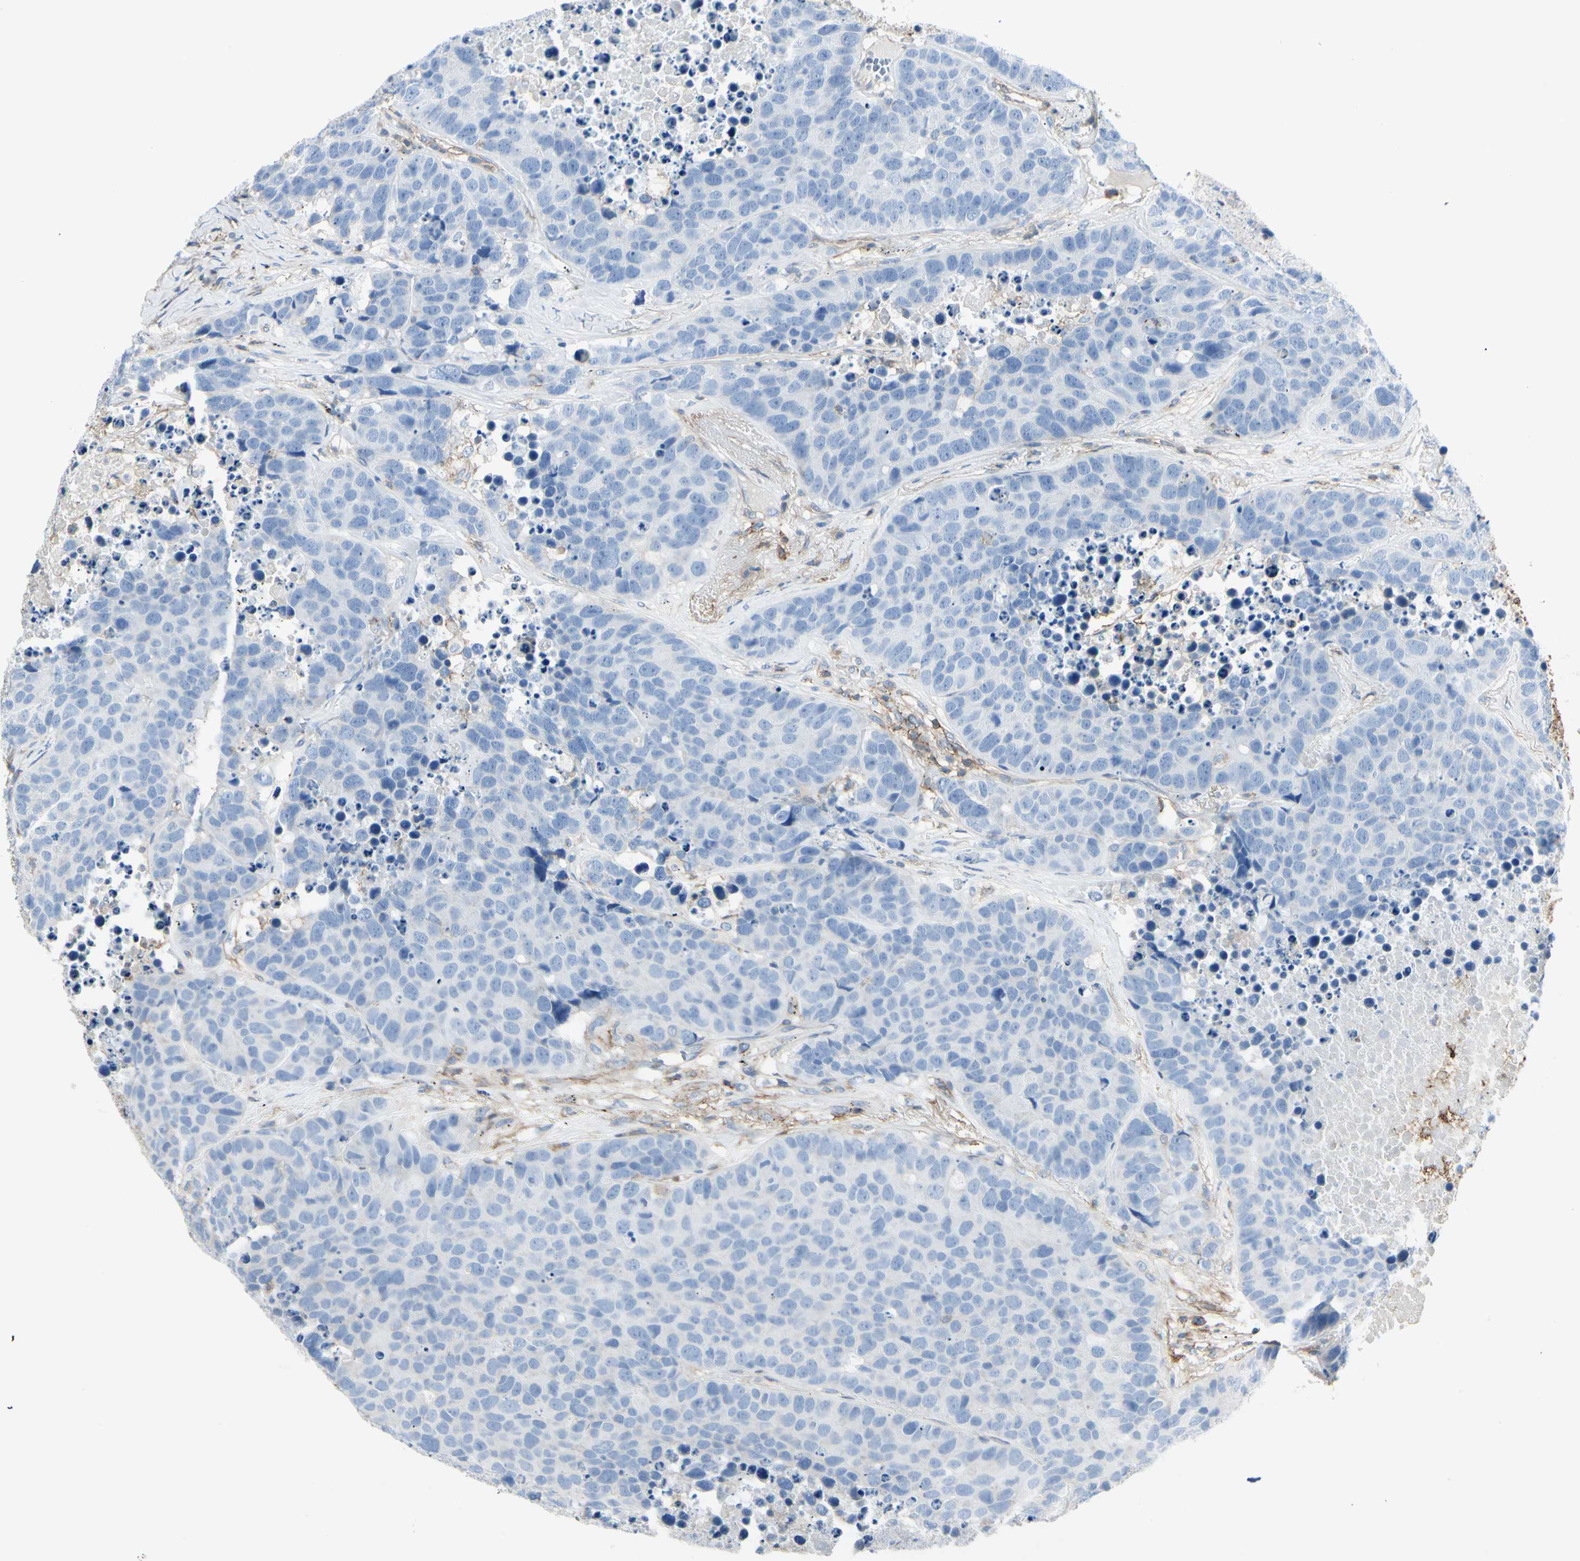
{"staining": {"intensity": "negative", "quantity": "none", "location": "none"}, "tissue": "carcinoid", "cell_type": "Tumor cells", "image_type": "cancer", "snomed": [{"axis": "morphology", "description": "Carcinoid, malignant, NOS"}, {"axis": "topography", "description": "Lung"}], "caption": "There is no significant staining in tumor cells of malignant carcinoid.", "gene": "CLEC2B", "patient": {"sex": "male", "age": 60}}